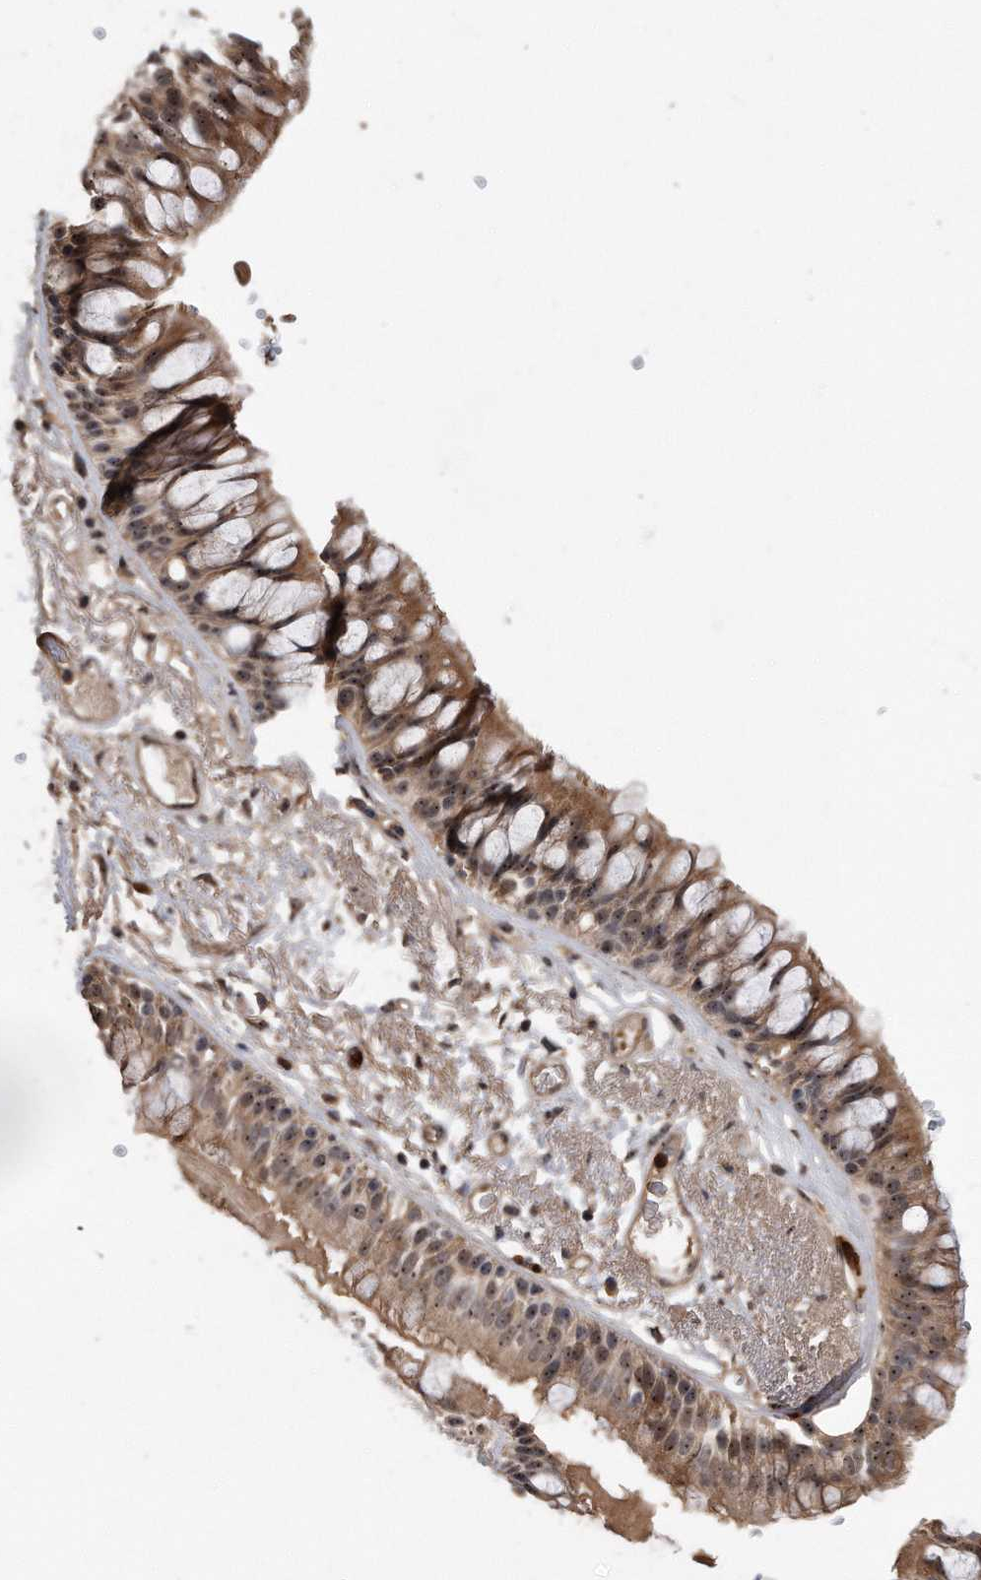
{"staining": {"intensity": "moderate", "quantity": ">75%", "location": "cytoplasmic/membranous,nuclear"}, "tissue": "bronchus", "cell_type": "Respiratory epithelial cells", "image_type": "normal", "snomed": [{"axis": "morphology", "description": "Normal tissue, NOS"}, {"axis": "morphology", "description": "Squamous cell carcinoma, NOS"}, {"axis": "topography", "description": "Lymph node"}, {"axis": "topography", "description": "Bronchus"}, {"axis": "topography", "description": "Lung"}], "caption": "This photomicrograph displays immunohistochemistry (IHC) staining of normal human bronchus, with medium moderate cytoplasmic/membranous,nuclear staining in approximately >75% of respiratory epithelial cells.", "gene": "PELO", "patient": {"sex": "male", "age": 66}}